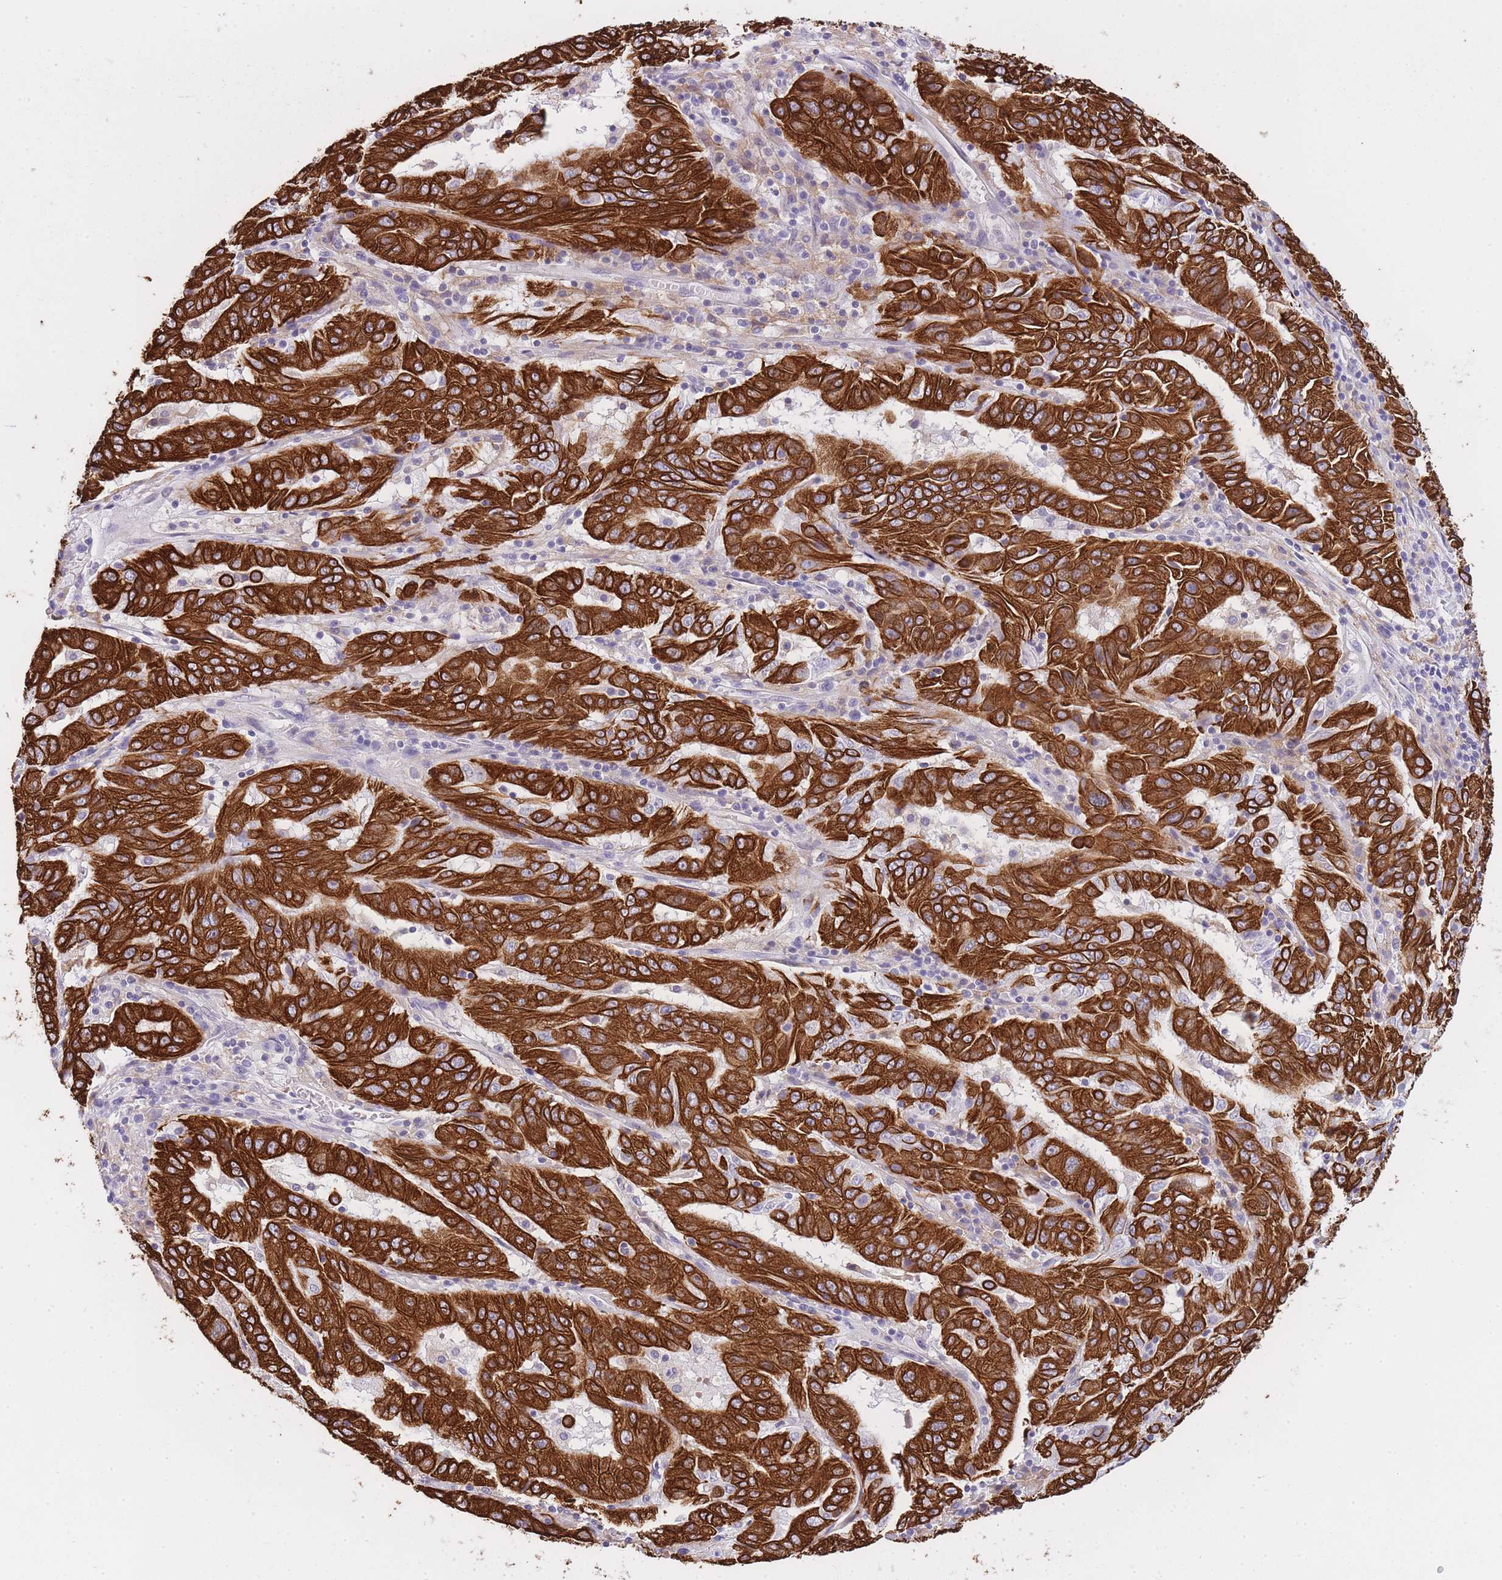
{"staining": {"intensity": "strong", "quantity": ">75%", "location": "cytoplasmic/membranous"}, "tissue": "pancreatic cancer", "cell_type": "Tumor cells", "image_type": "cancer", "snomed": [{"axis": "morphology", "description": "Adenocarcinoma, NOS"}, {"axis": "topography", "description": "Pancreas"}], "caption": "Pancreatic cancer (adenocarcinoma) stained with immunohistochemistry (IHC) displays strong cytoplasmic/membranous positivity in approximately >75% of tumor cells.", "gene": "RADX", "patient": {"sex": "male", "age": 63}}